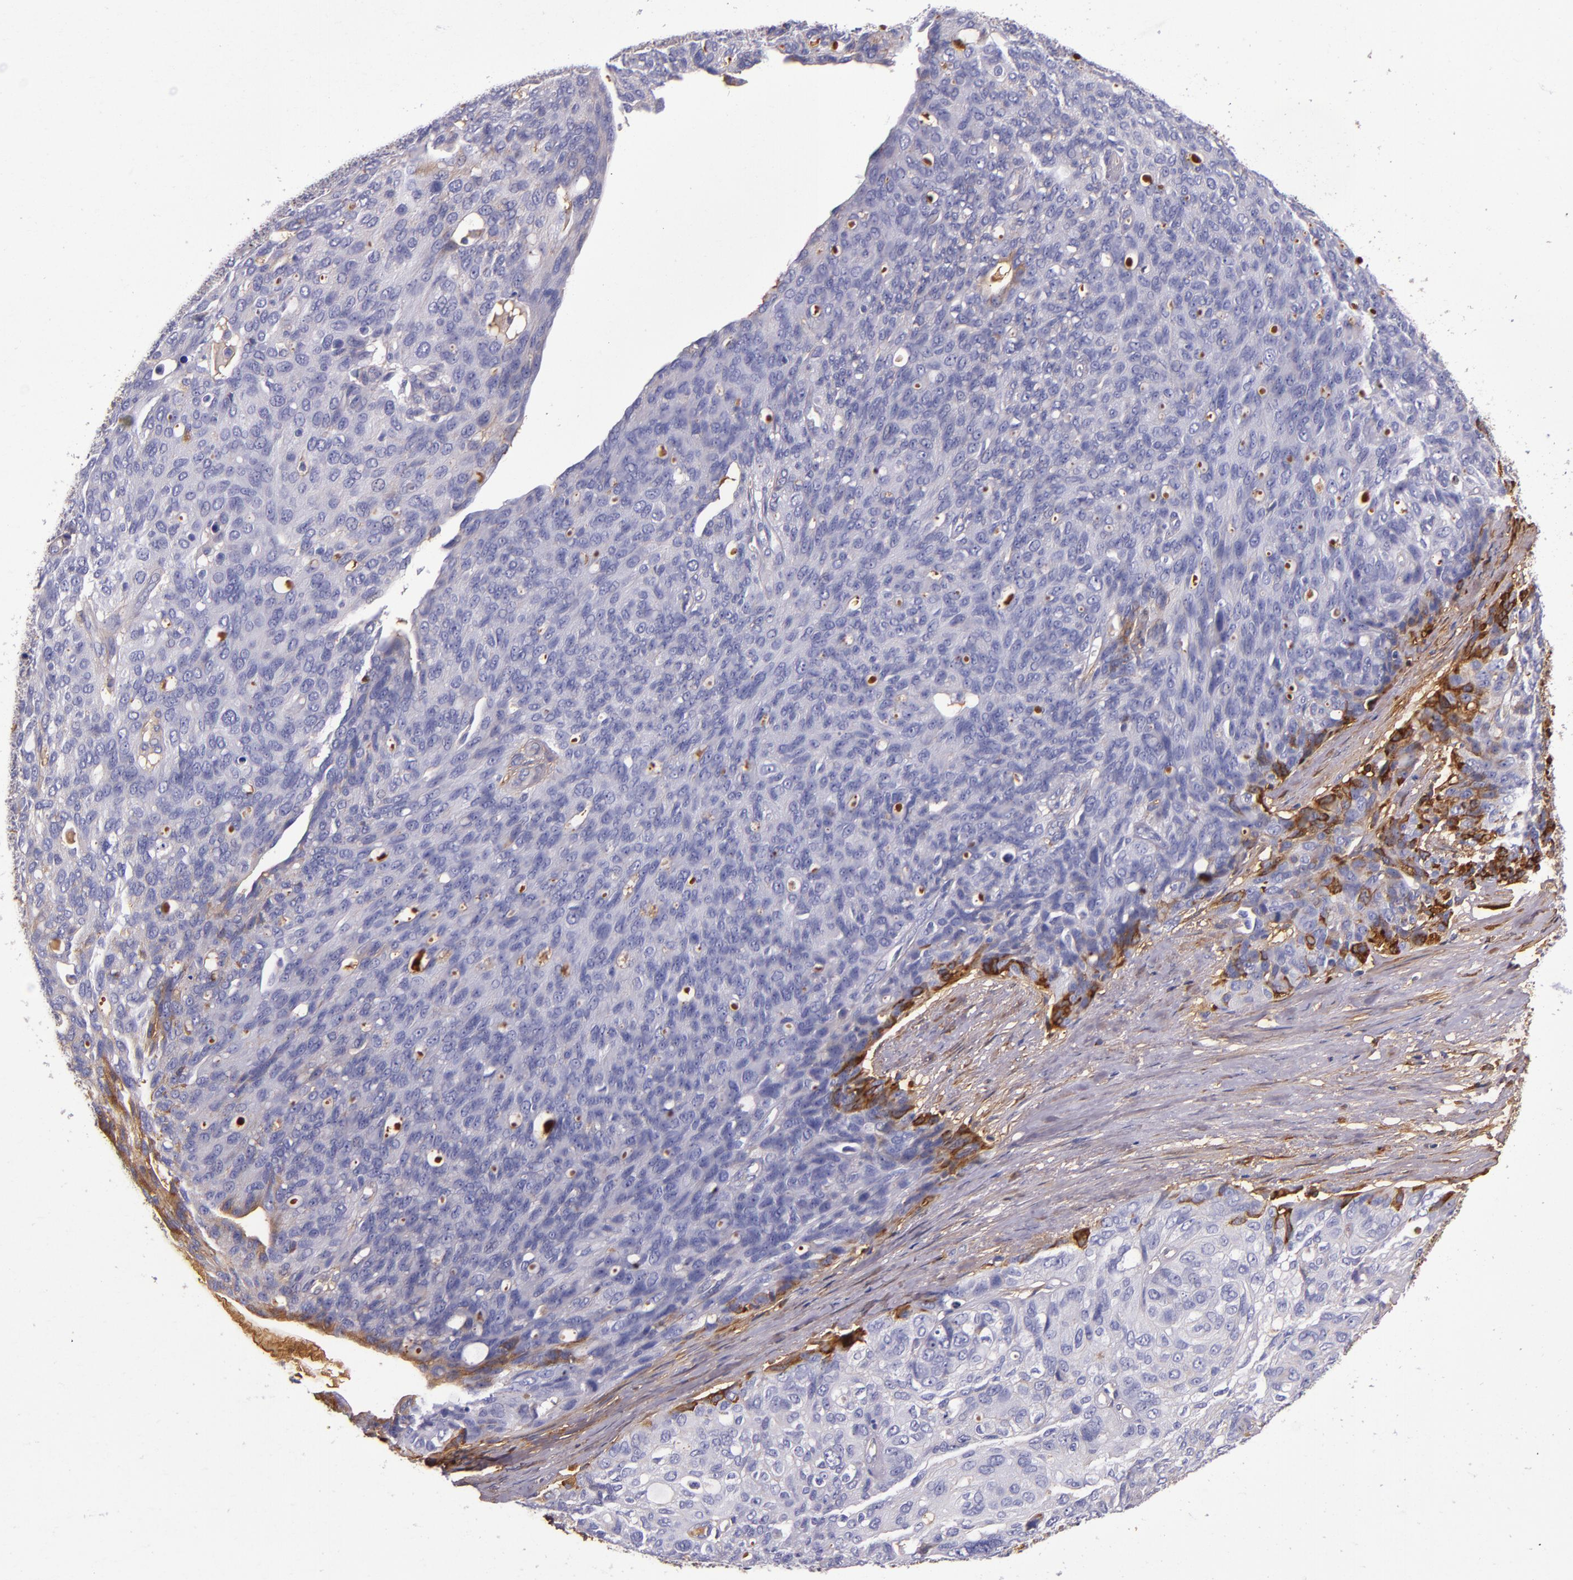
{"staining": {"intensity": "negative", "quantity": "none", "location": "none"}, "tissue": "ovarian cancer", "cell_type": "Tumor cells", "image_type": "cancer", "snomed": [{"axis": "morphology", "description": "Carcinoma, endometroid"}, {"axis": "topography", "description": "Ovary"}], "caption": "Immunohistochemistry (IHC) of human ovarian cancer displays no expression in tumor cells.", "gene": "CLEC3B", "patient": {"sex": "female", "age": 60}}